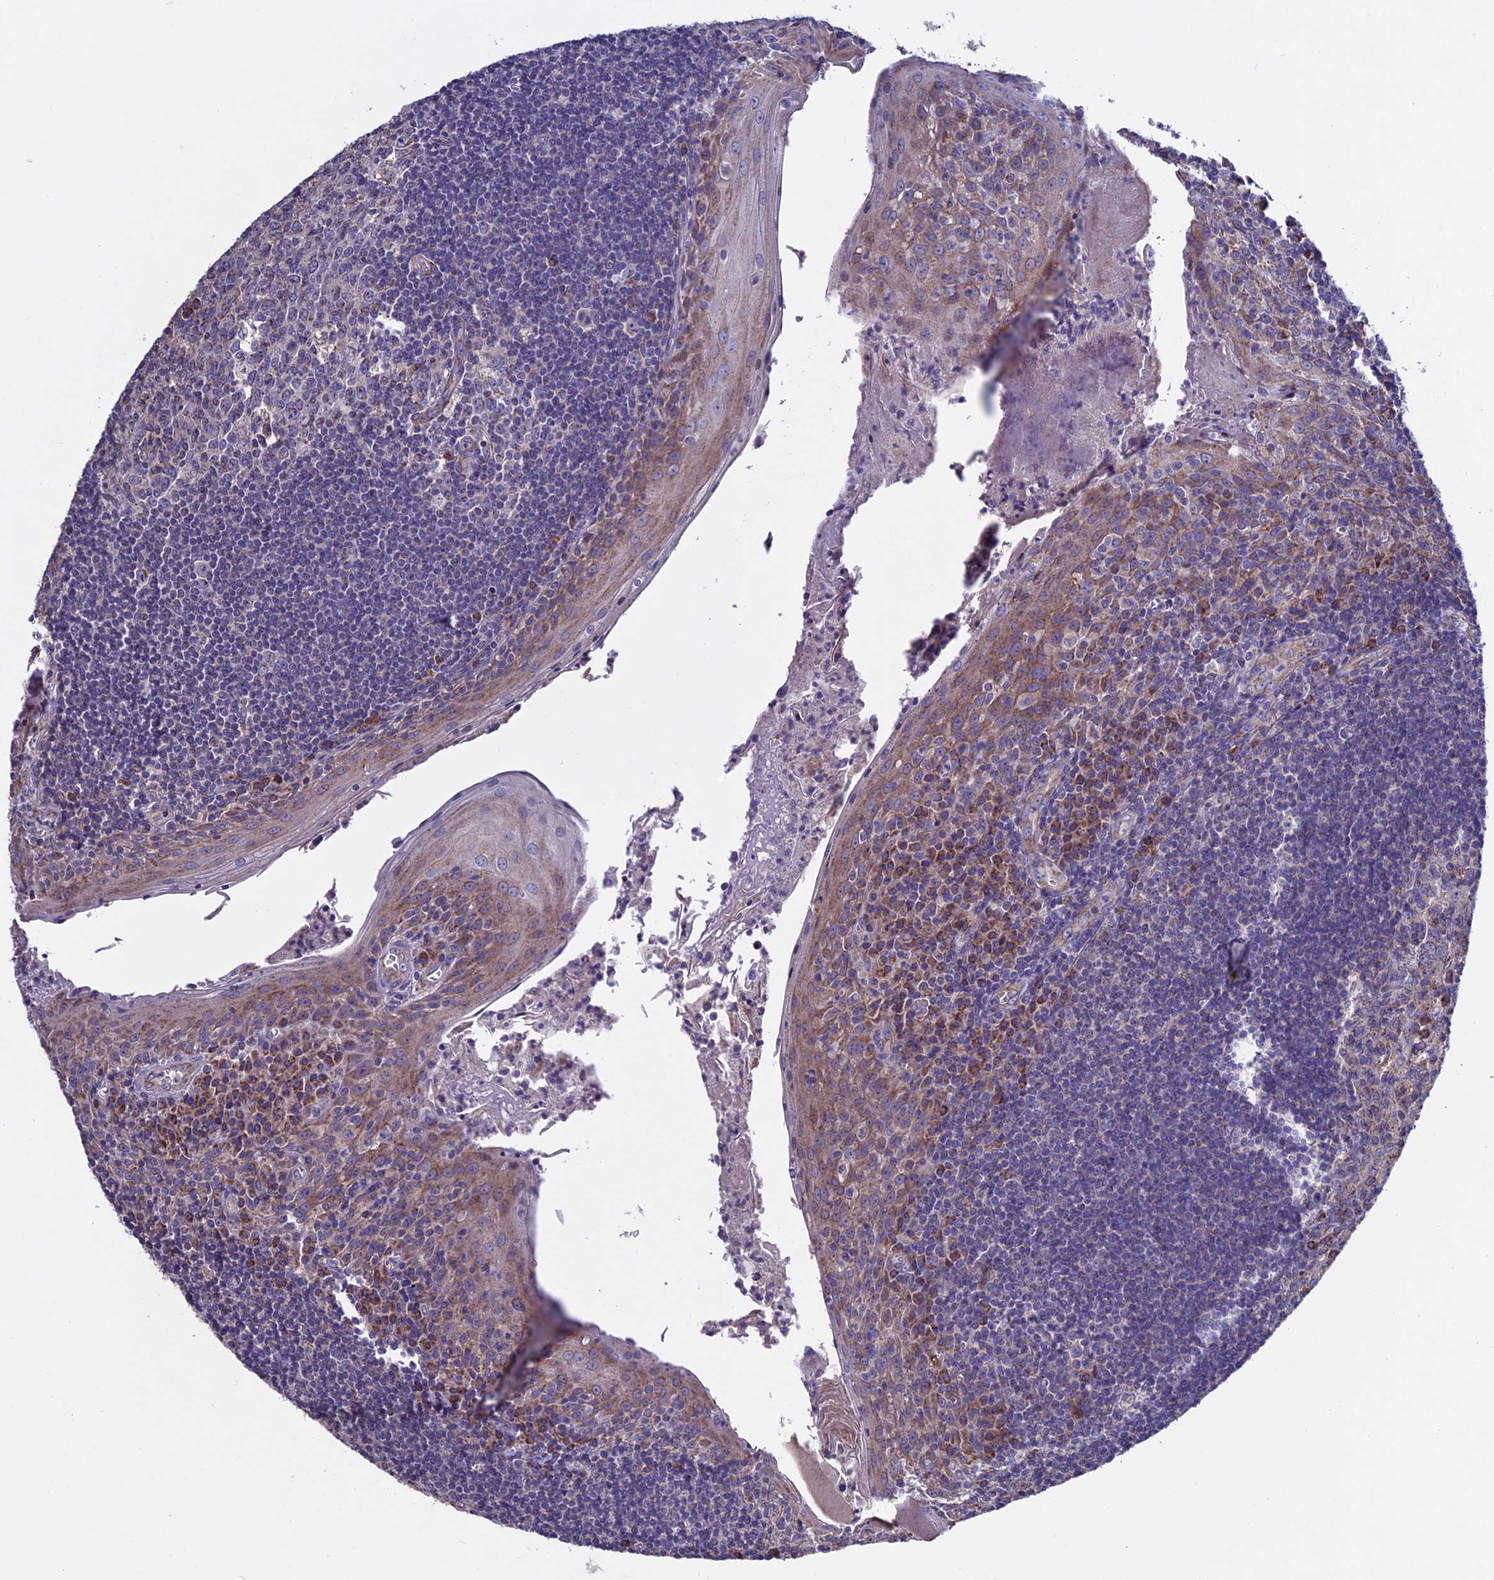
{"staining": {"intensity": "moderate", "quantity": "25%-75%", "location": "cytoplasmic/membranous"}, "tissue": "tonsil", "cell_type": "Germinal center cells", "image_type": "normal", "snomed": [{"axis": "morphology", "description": "Normal tissue, NOS"}, {"axis": "topography", "description": "Tonsil"}], "caption": "Tonsil stained with immunohistochemistry shows moderate cytoplasmic/membranous positivity in about 25%-75% of germinal center cells. The staining was performed using DAB to visualize the protein expression in brown, while the nuclei were stained in blue with hematoxylin (Magnification: 20x).", "gene": "RNF17", "patient": {"sex": "male", "age": 27}}